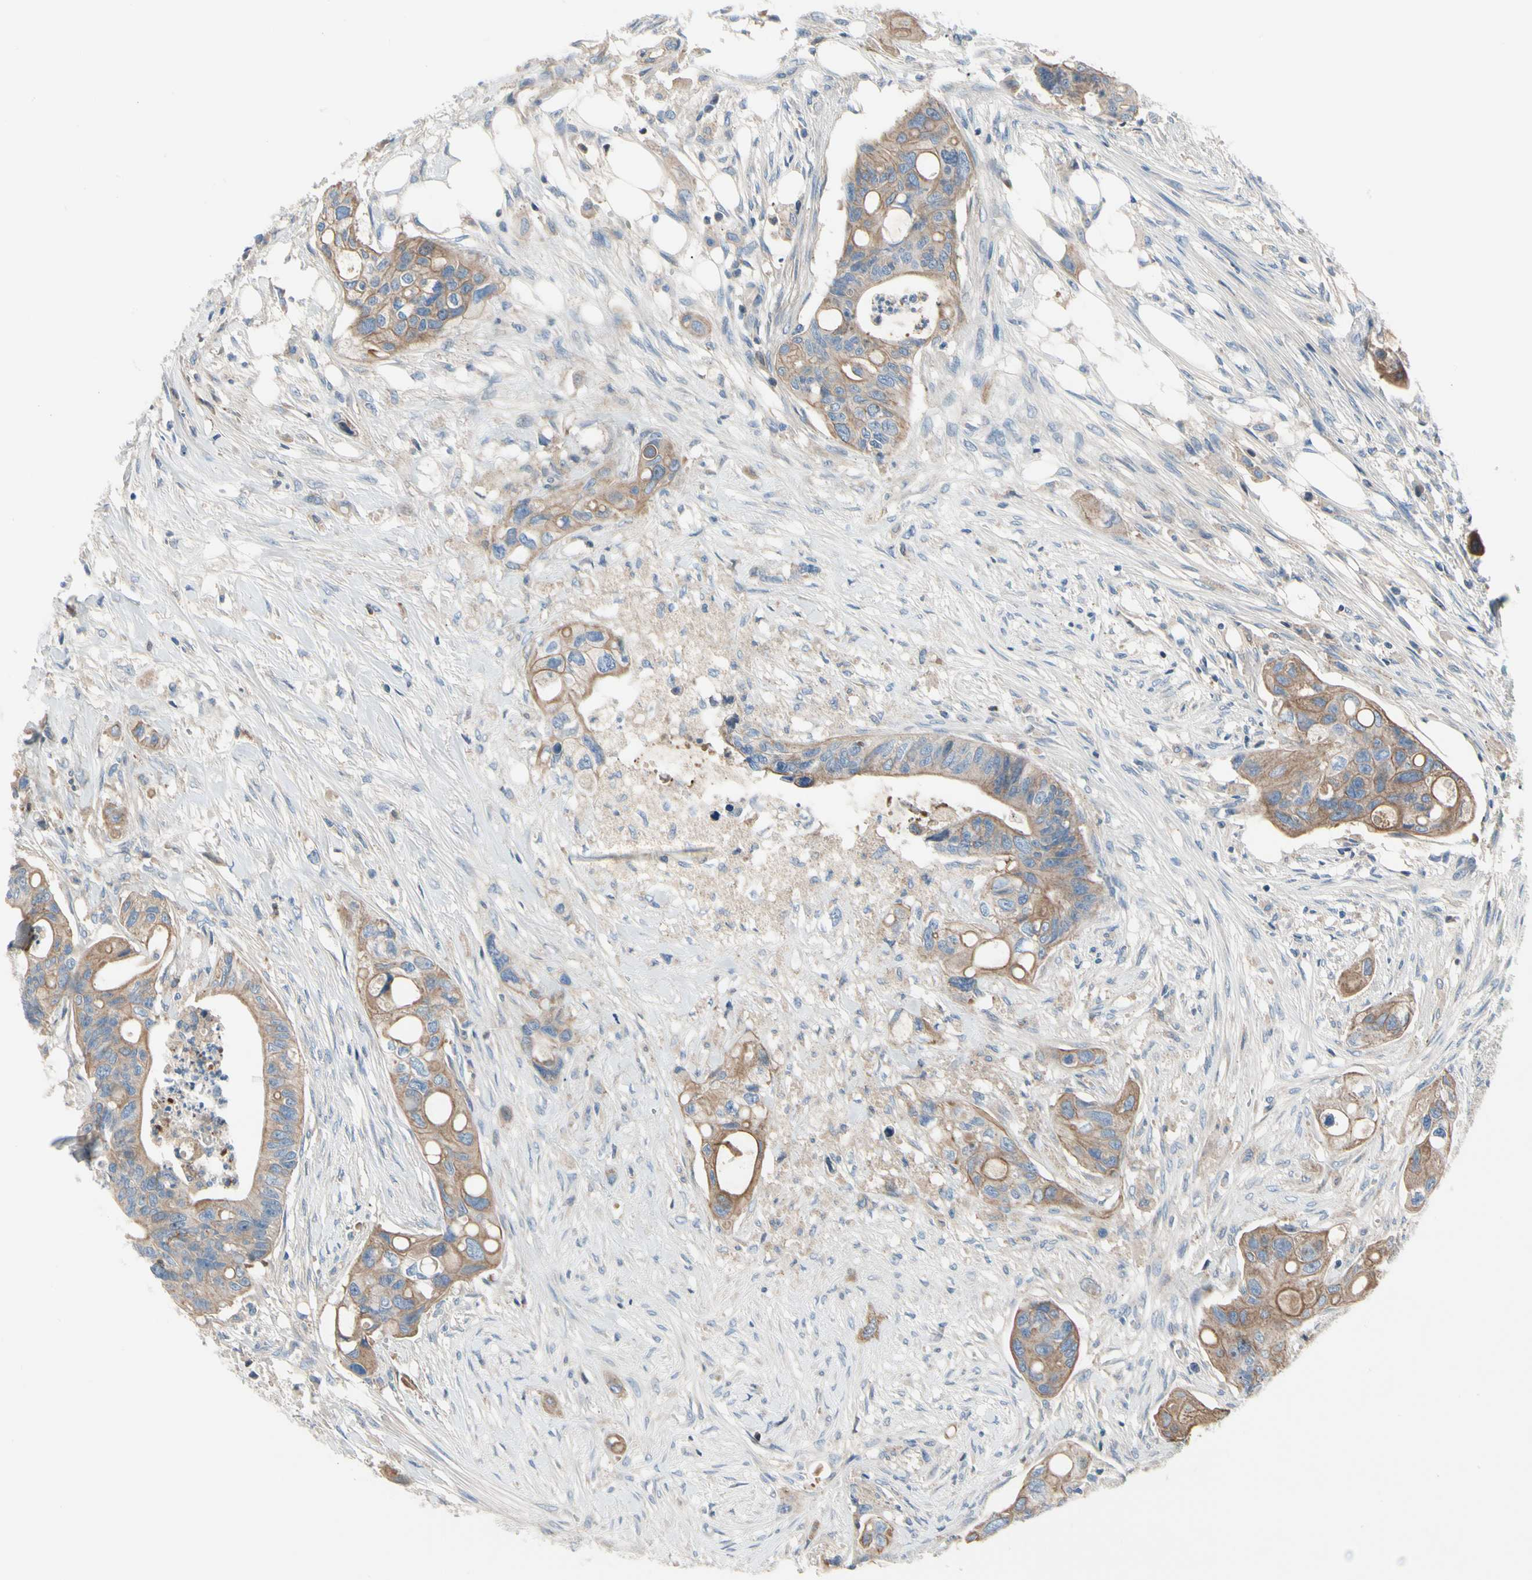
{"staining": {"intensity": "moderate", "quantity": ">75%", "location": "cytoplasmic/membranous"}, "tissue": "colorectal cancer", "cell_type": "Tumor cells", "image_type": "cancer", "snomed": [{"axis": "morphology", "description": "Adenocarcinoma, NOS"}, {"axis": "topography", "description": "Colon"}], "caption": "Immunohistochemistry of colorectal cancer (adenocarcinoma) shows medium levels of moderate cytoplasmic/membranous expression in about >75% of tumor cells.", "gene": "HJURP", "patient": {"sex": "female", "age": 57}}